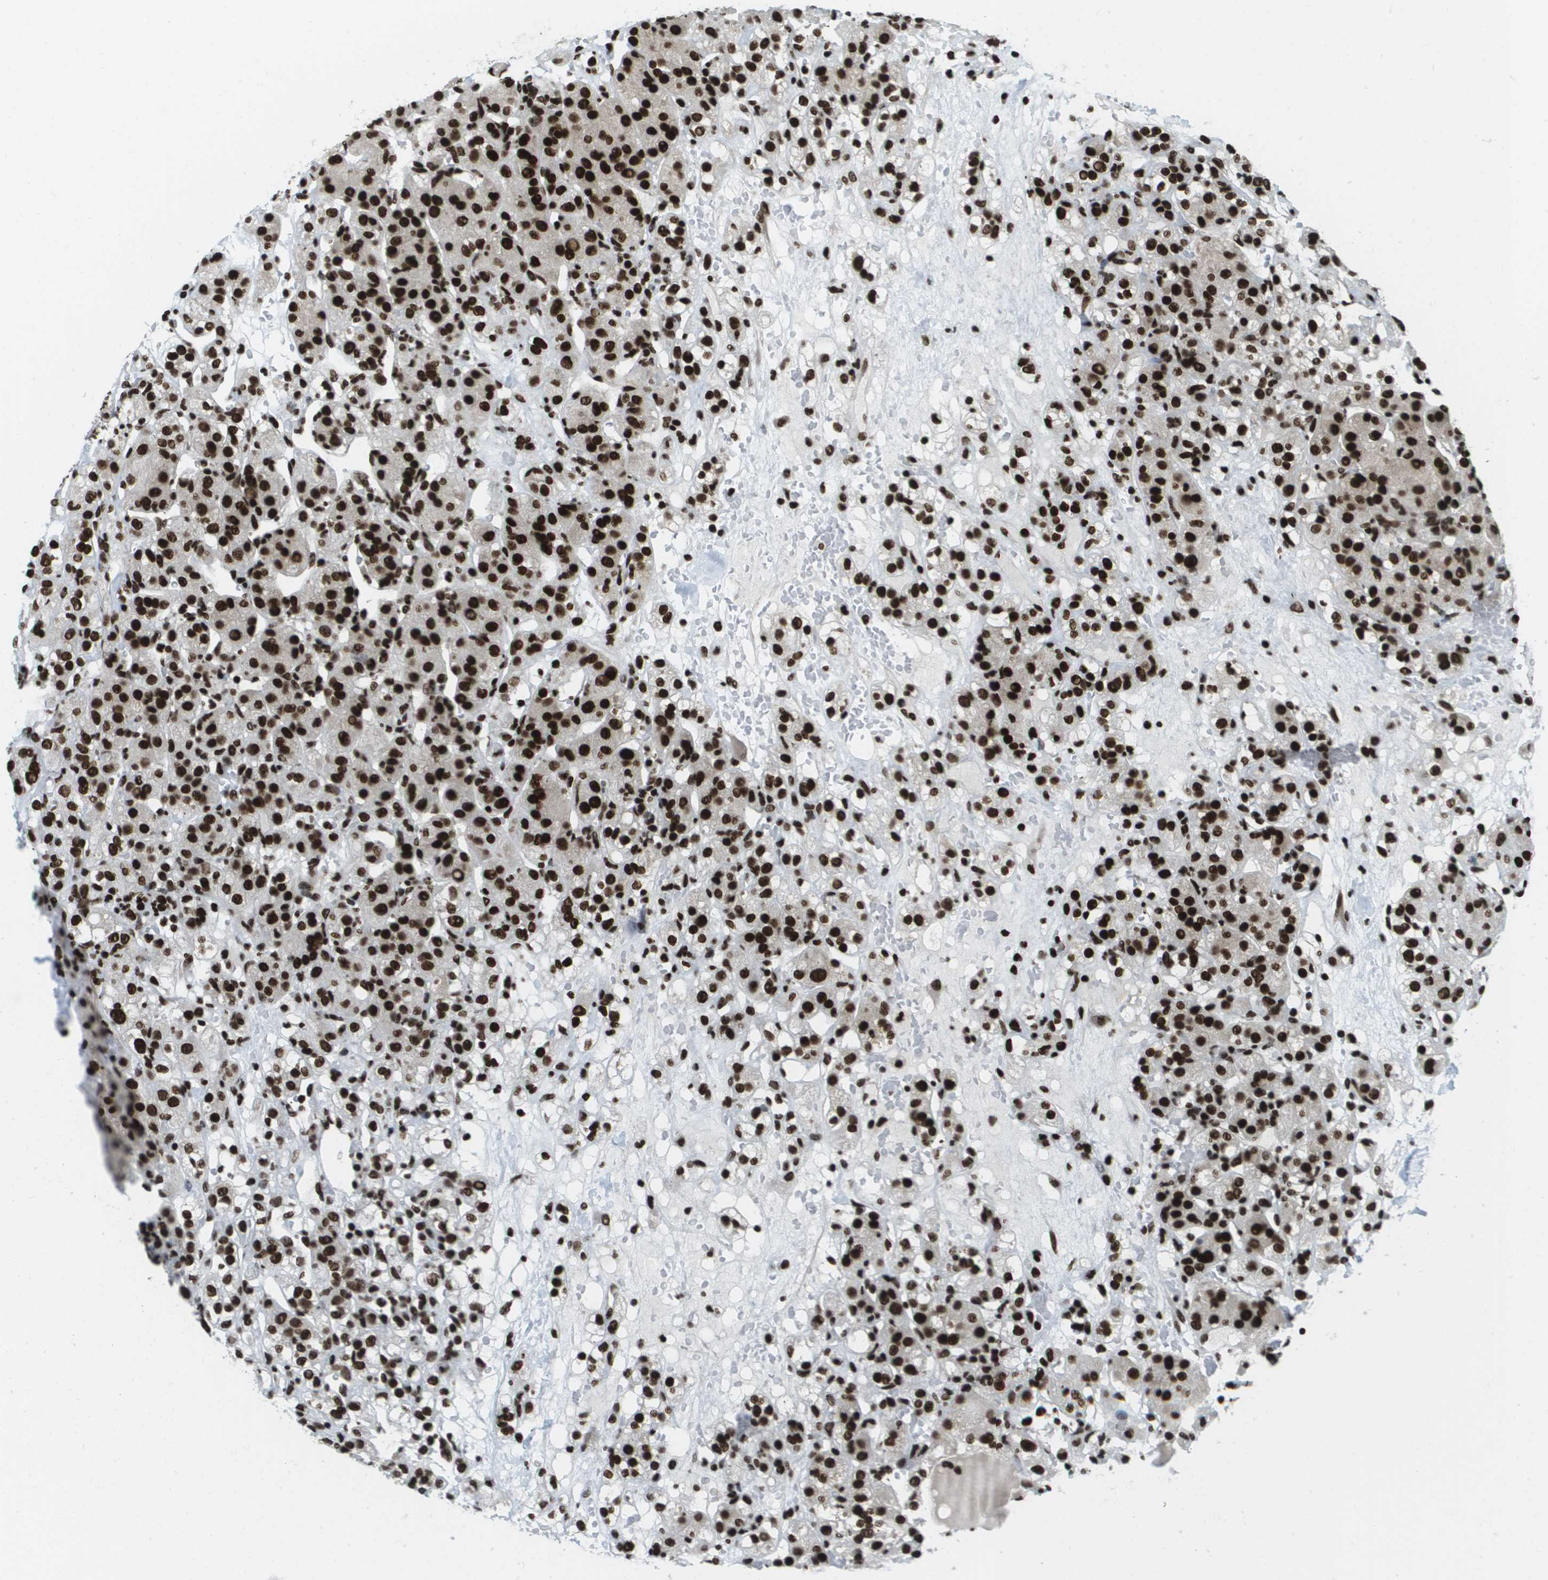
{"staining": {"intensity": "strong", "quantity": ">75%", "location": "nuclear"}, "tissue": "renal cancer", "cell_type": "Tumor cells", "image_type": "cancer", "snomed": [{"axis": "morphology", "description": "Normal tissue, NOS"}, {"axis": "morphology", "description": "Adenocarcinoma, NOS"}, {"axis": "topography", "description": "Kidney"}], "caption": "A high-resolution image shows IHC staining of adenocarcinoma (renal), which exhibits strong nuclear positivity in approximately >75% of tumor cells.", "gene": "GLYR1", "patient": {"sex": "male", "age": 61}}